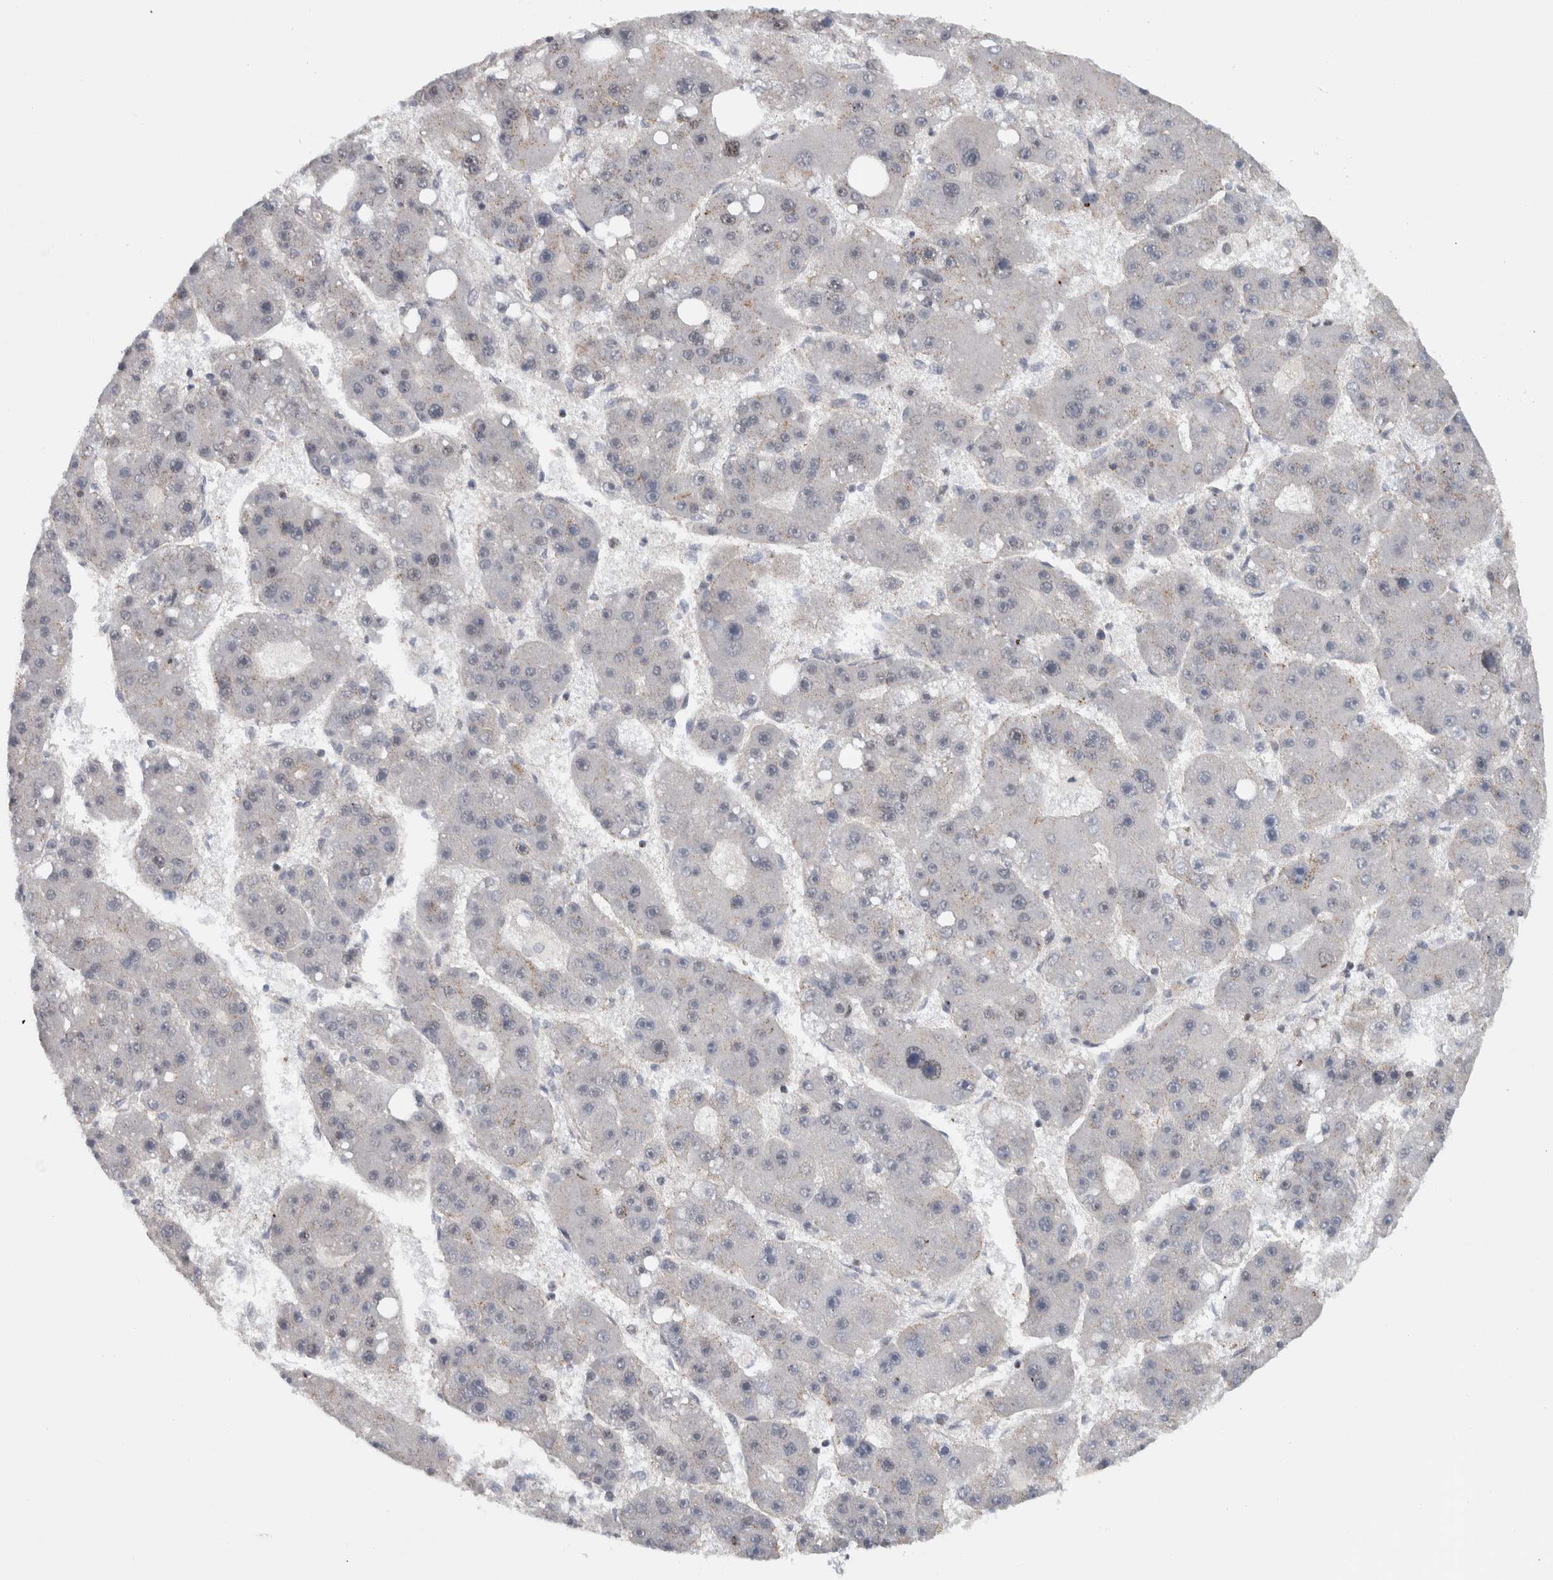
{"staining": {"intensity": "negative", "quantity": "none", "location": "none"}, "tissue": "liver cancer", "cell_type": "Tumor cells", "image_type": "cancer", "snomed": [{"axis": "morphology", "description": "Carcinoma, Hepatocellular, NOS"}, {"axis": "topography", "description": "Liver"}], "caption": "This is a image of IHC staining of liver hepatocellular carcinoma, which shows no positivity in tumor cells.", "gene": "MSL1", "patient": {"sex": "female", "age": 61}}